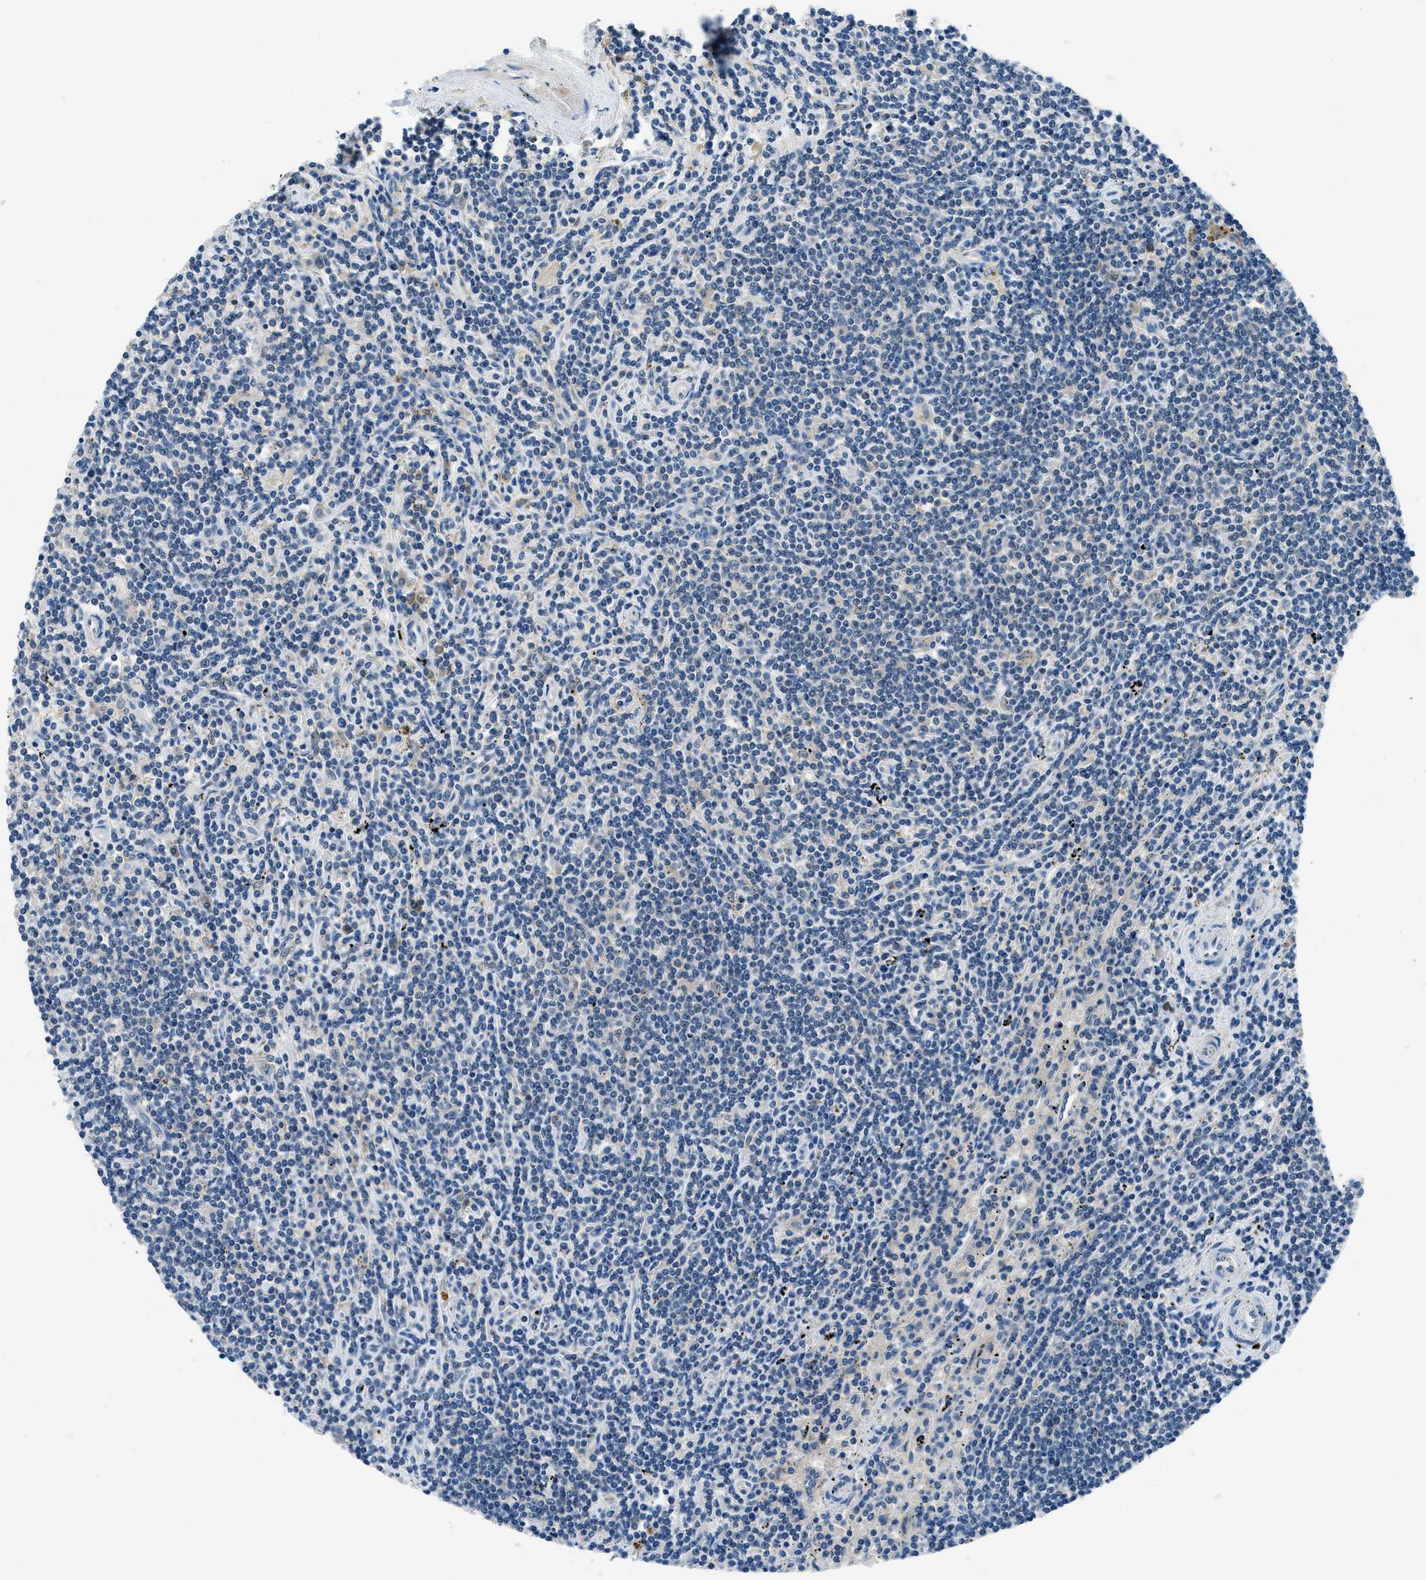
{"staining": {"intensity": "negative", "quantity": "none", "location": "none"}, "tissue": "lymphoma", "cell_type": "Tumor cells", "image_type": "cancer", "snomed": [{"axis": "morphology", "description": "Malignant lymphoma, non-Hodgkin's type, Low grade"}, {"axis": "topography", "description": "Spleen"}], "caption": "Immunohistochemistry (IHC) image of neoplastic tissue: human malignant lymphoma, non-Hodgkin's type (low-grade) stained with DAB (3,3'-diaminobenzidine) displays no significant protein positivity in tumor cells.", "gene": "ACP1", "patient": {"sex": "male", "age": 76}}